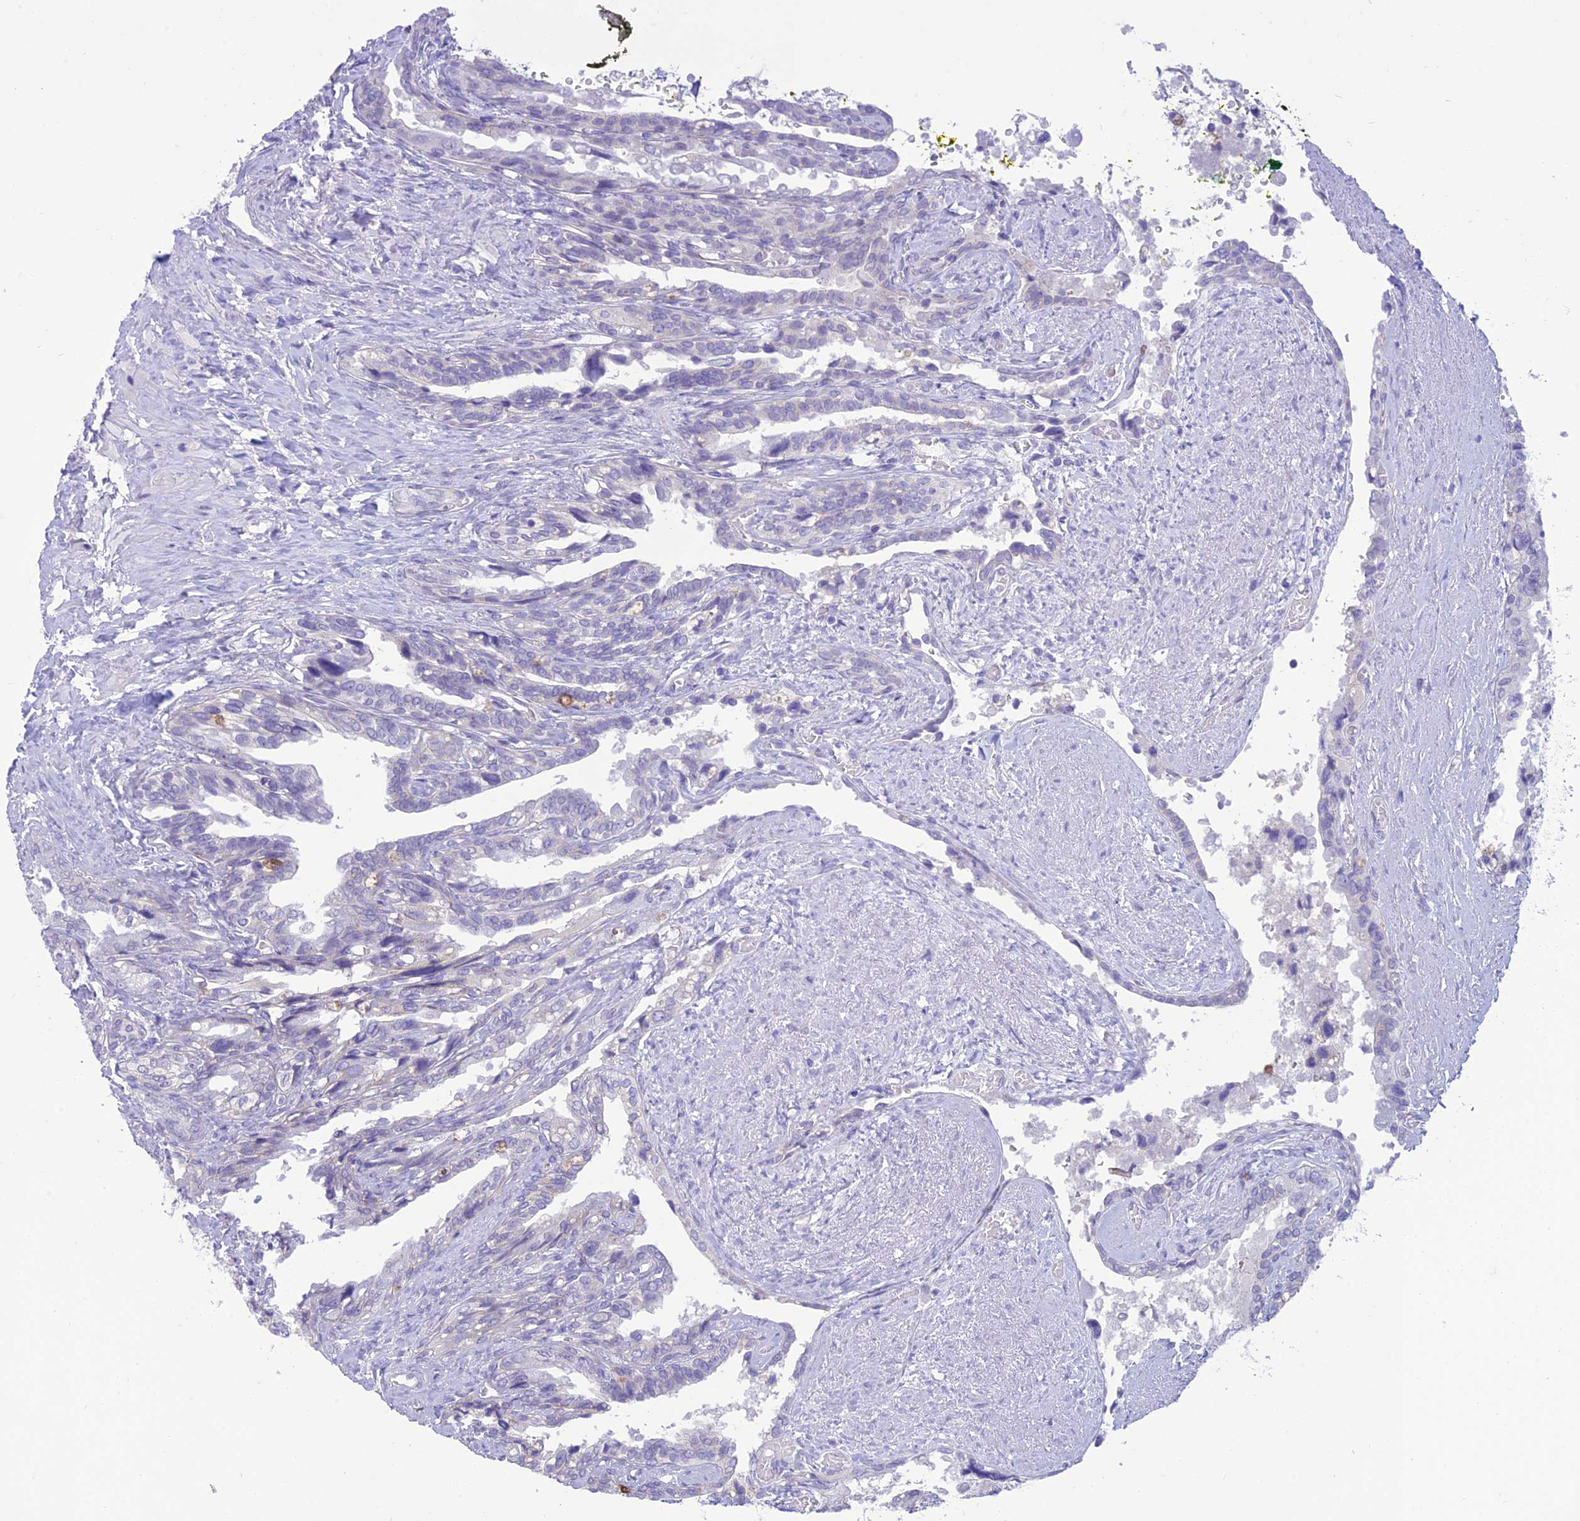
{"staining": {"intensity": "negative", "quantity": "none", "location": "none"}, "tissue": "seminal vesicle", "cell_type": "Glandular cells", "image_type": "normal", "snomed": [{"axis": "morphology", "description": "Normal tissue, NOS"}, {"axis": "topography", "description": "Seminal veicle"}, {"axis": "topography", "description": "Peripheral nerve tissue"}], "caption": "There is no significant expression in glandular cells of seminal vesicle. (DAB (3,3'-diaminobenzidine) immunohistochemistry (IHC) visualized using brightfield microscopy, high magnification).", "gene": "DHDH", "patient": {"sex": "male", "age": 60}}